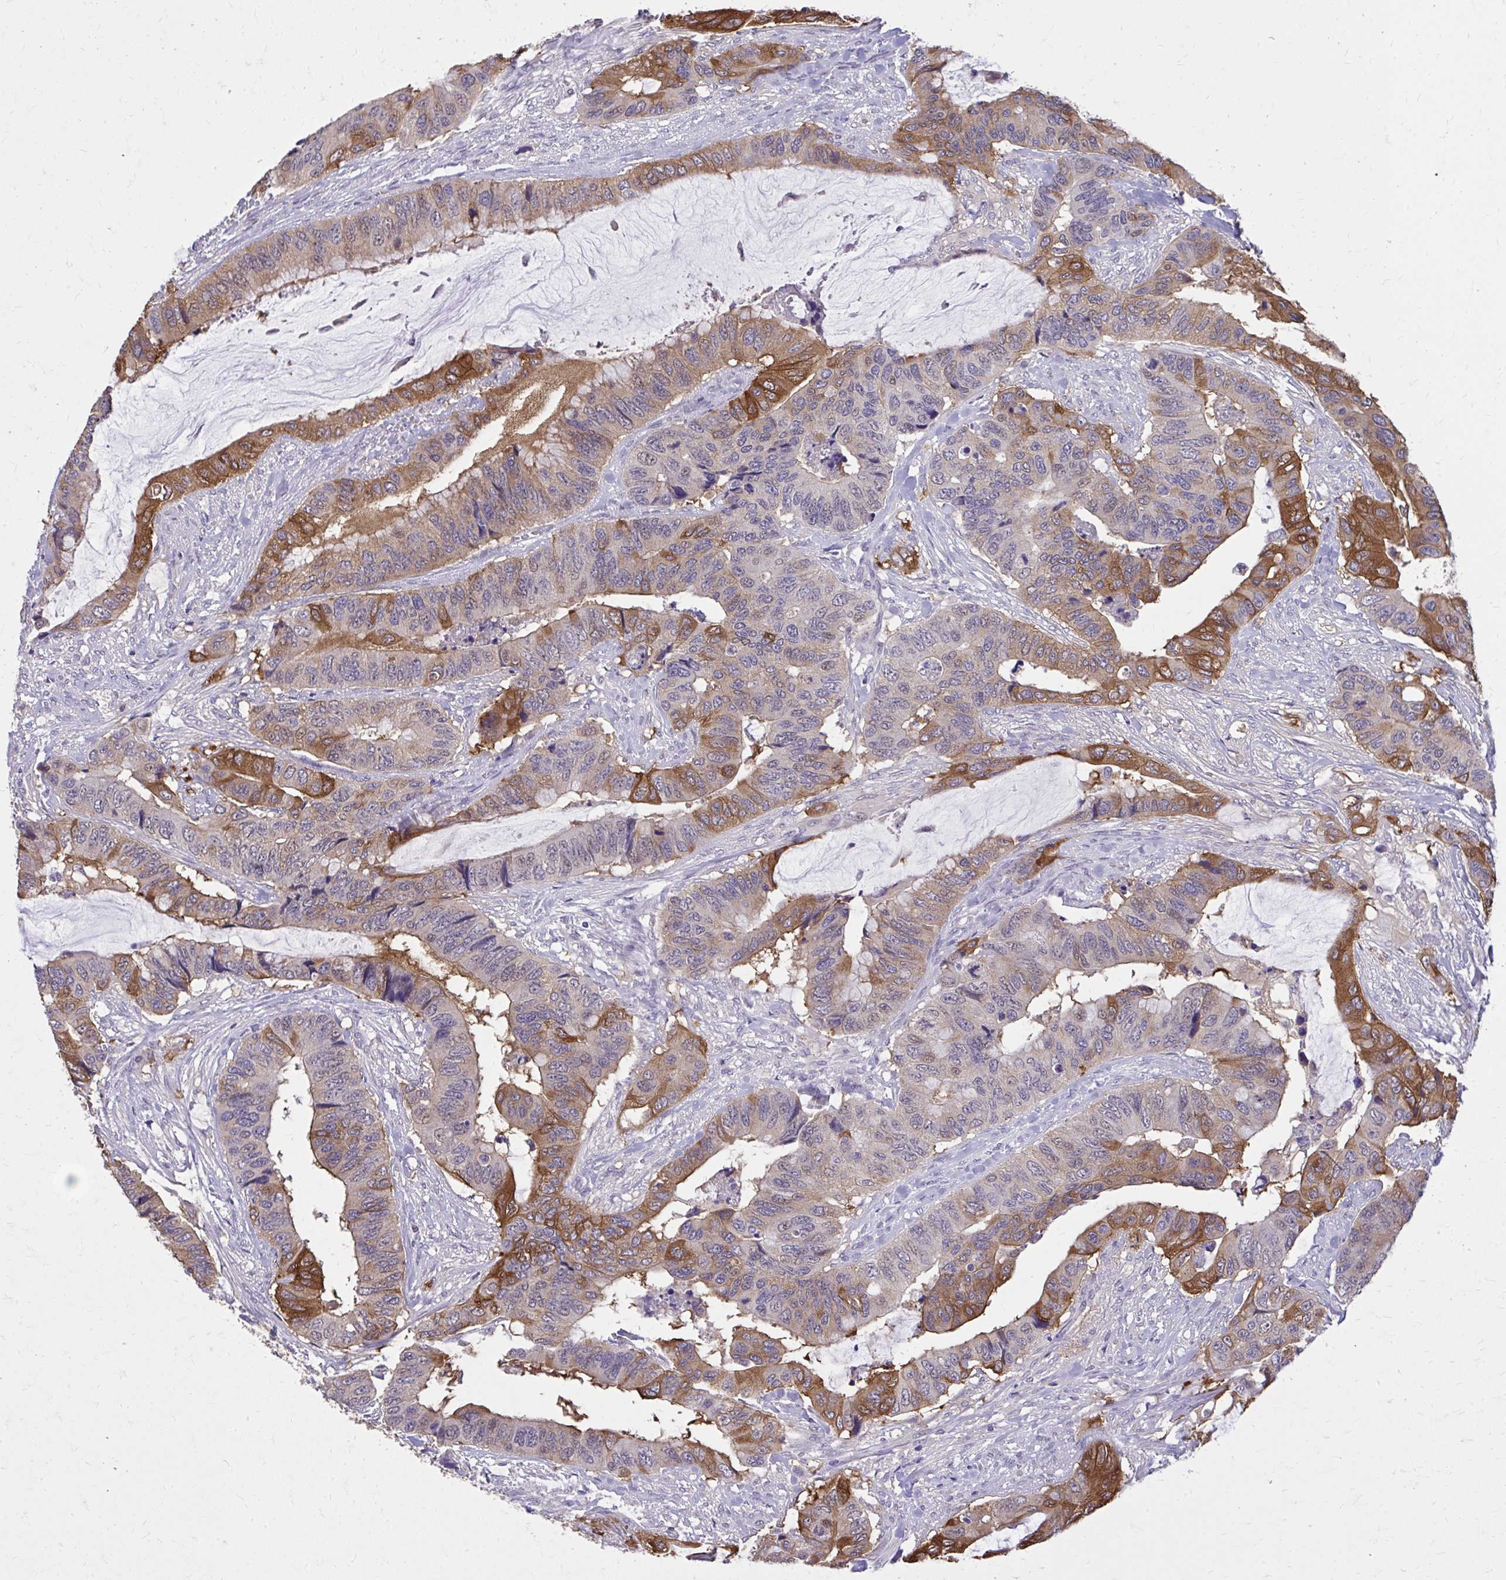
{"staining": {"intensity": "strong", "quantity": "<25%", "location": "cytoplasmic/membranous"}, "tissue": "colorectal cancer", "cell_type": "Tumor cells", "image_type": "cancer", "snomed": [{"axis": "morphology", "description": "Adenocarcinoma, NOS"}, {"axis": "topography", "description": "Rectum"}], "caption": "Immunohistochemical staining of colorectal adenocarcinoma demonstrates strong cytoplasmic/membranous protein staining in about <25% of tumor cells.", "gene": "EPB41L1", "patient": {"sex": "female", "age": 59}}